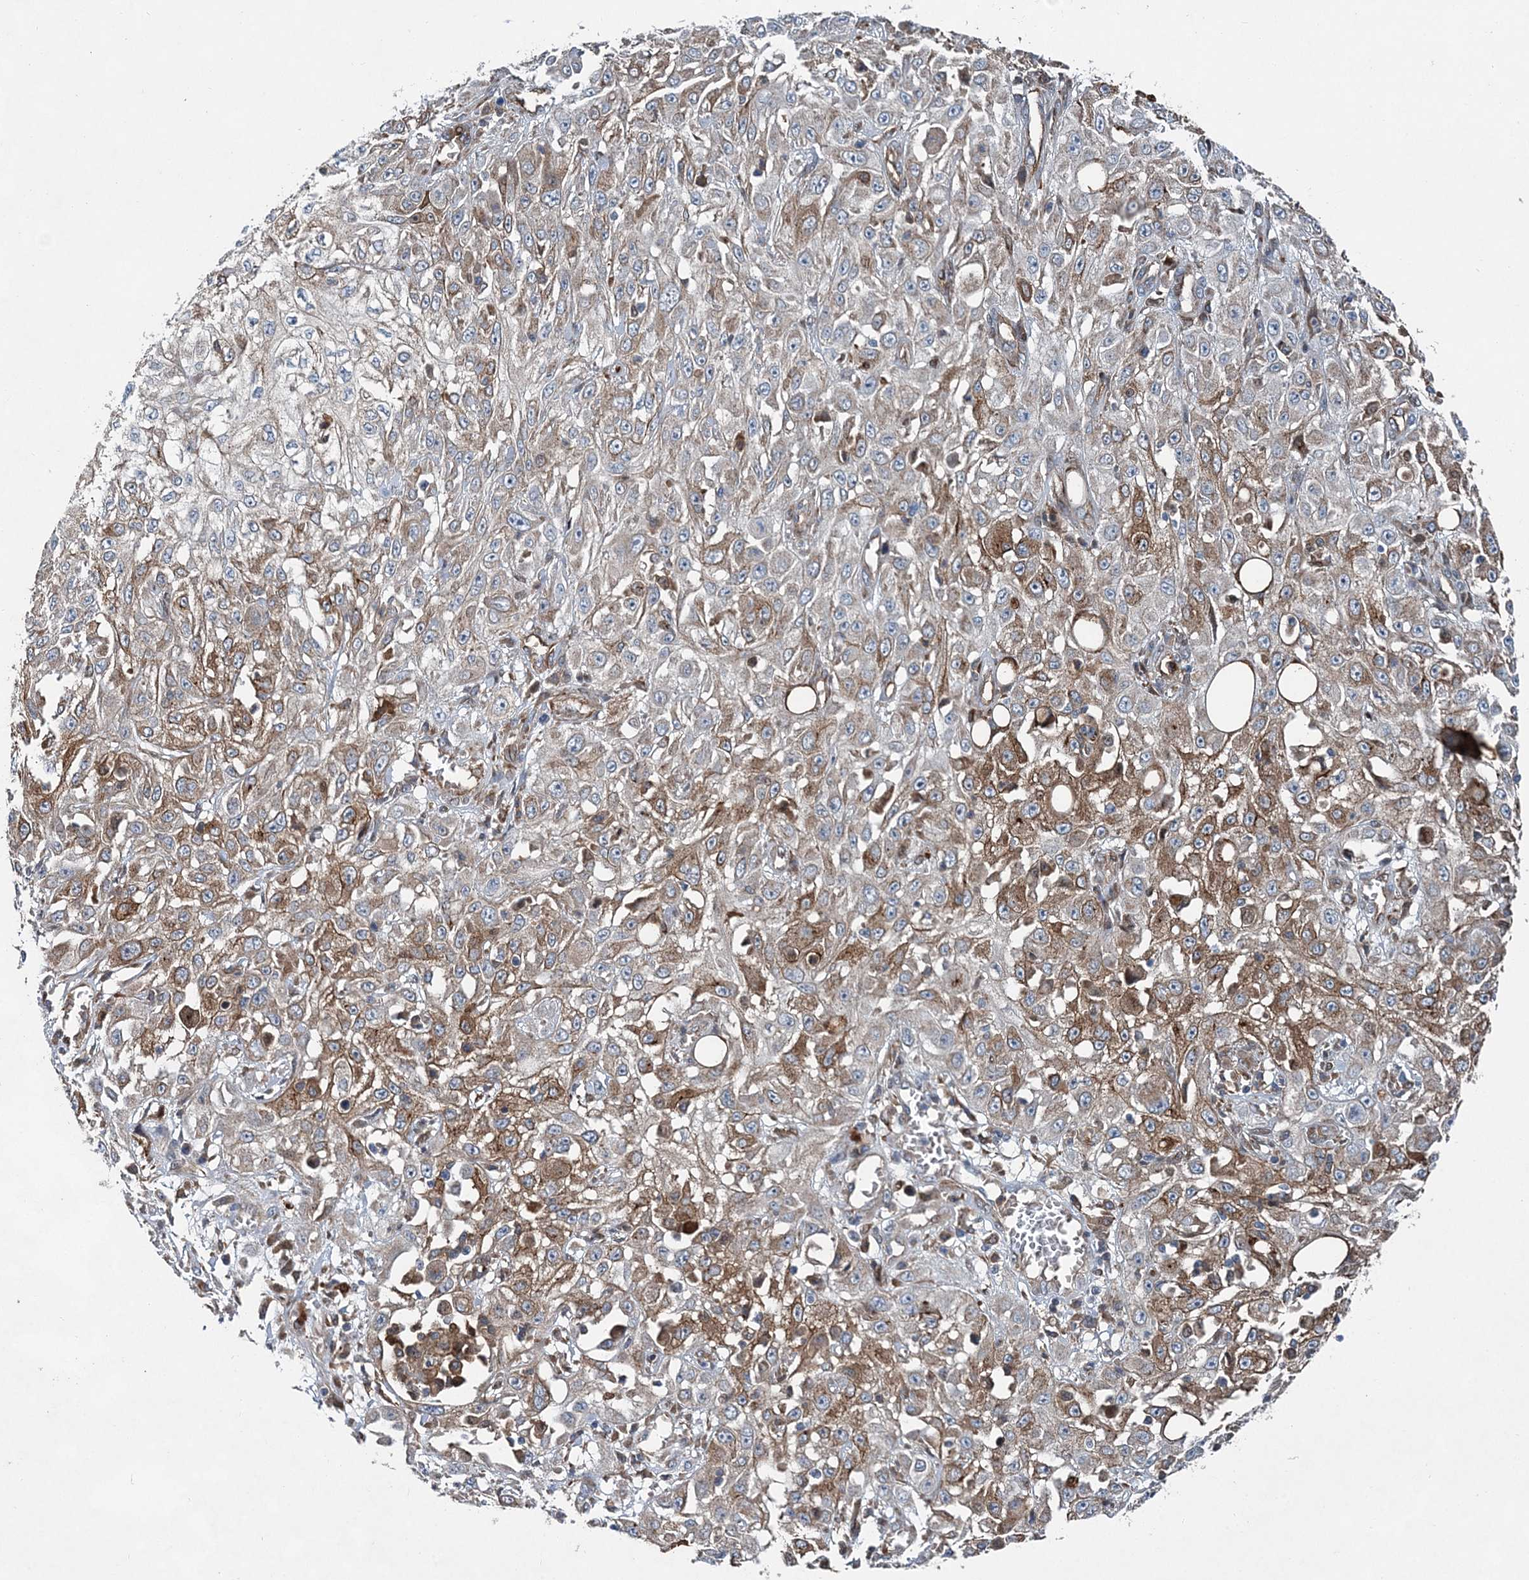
{"staining": {"intensity": "moderate", "quantity": "25%-75%", "location": "cytoplasmic/membranous"}, "tissue": "skin cancer", "cell_type": "Tumor cells", "image_type": "cancer", "snomed": [{"axis": "morphology", "description": "Squamous cell carcinoma, NOS"}, {"axis": "morphology", "description": "Squamous cell carcinoma, metastatic, NOS"}, {"axis": "topography", "description": "Skin"}, {"axis": "topography", "description": "Lymph node"}], "caption": "IHC of squamous cell carcinoma (skin) shows medium levels of moderate cytoplasmic/membranous positivity in about 25%-75% of tumor cells. The protein is stained brown, and the nuclei are stained in blue (DAB (3,3'-diaminobenzidine) IHC with brightfield microscopy, high magnification).", "gene": "SPOPL", "patient": {"sex": "male", "age": 75}}